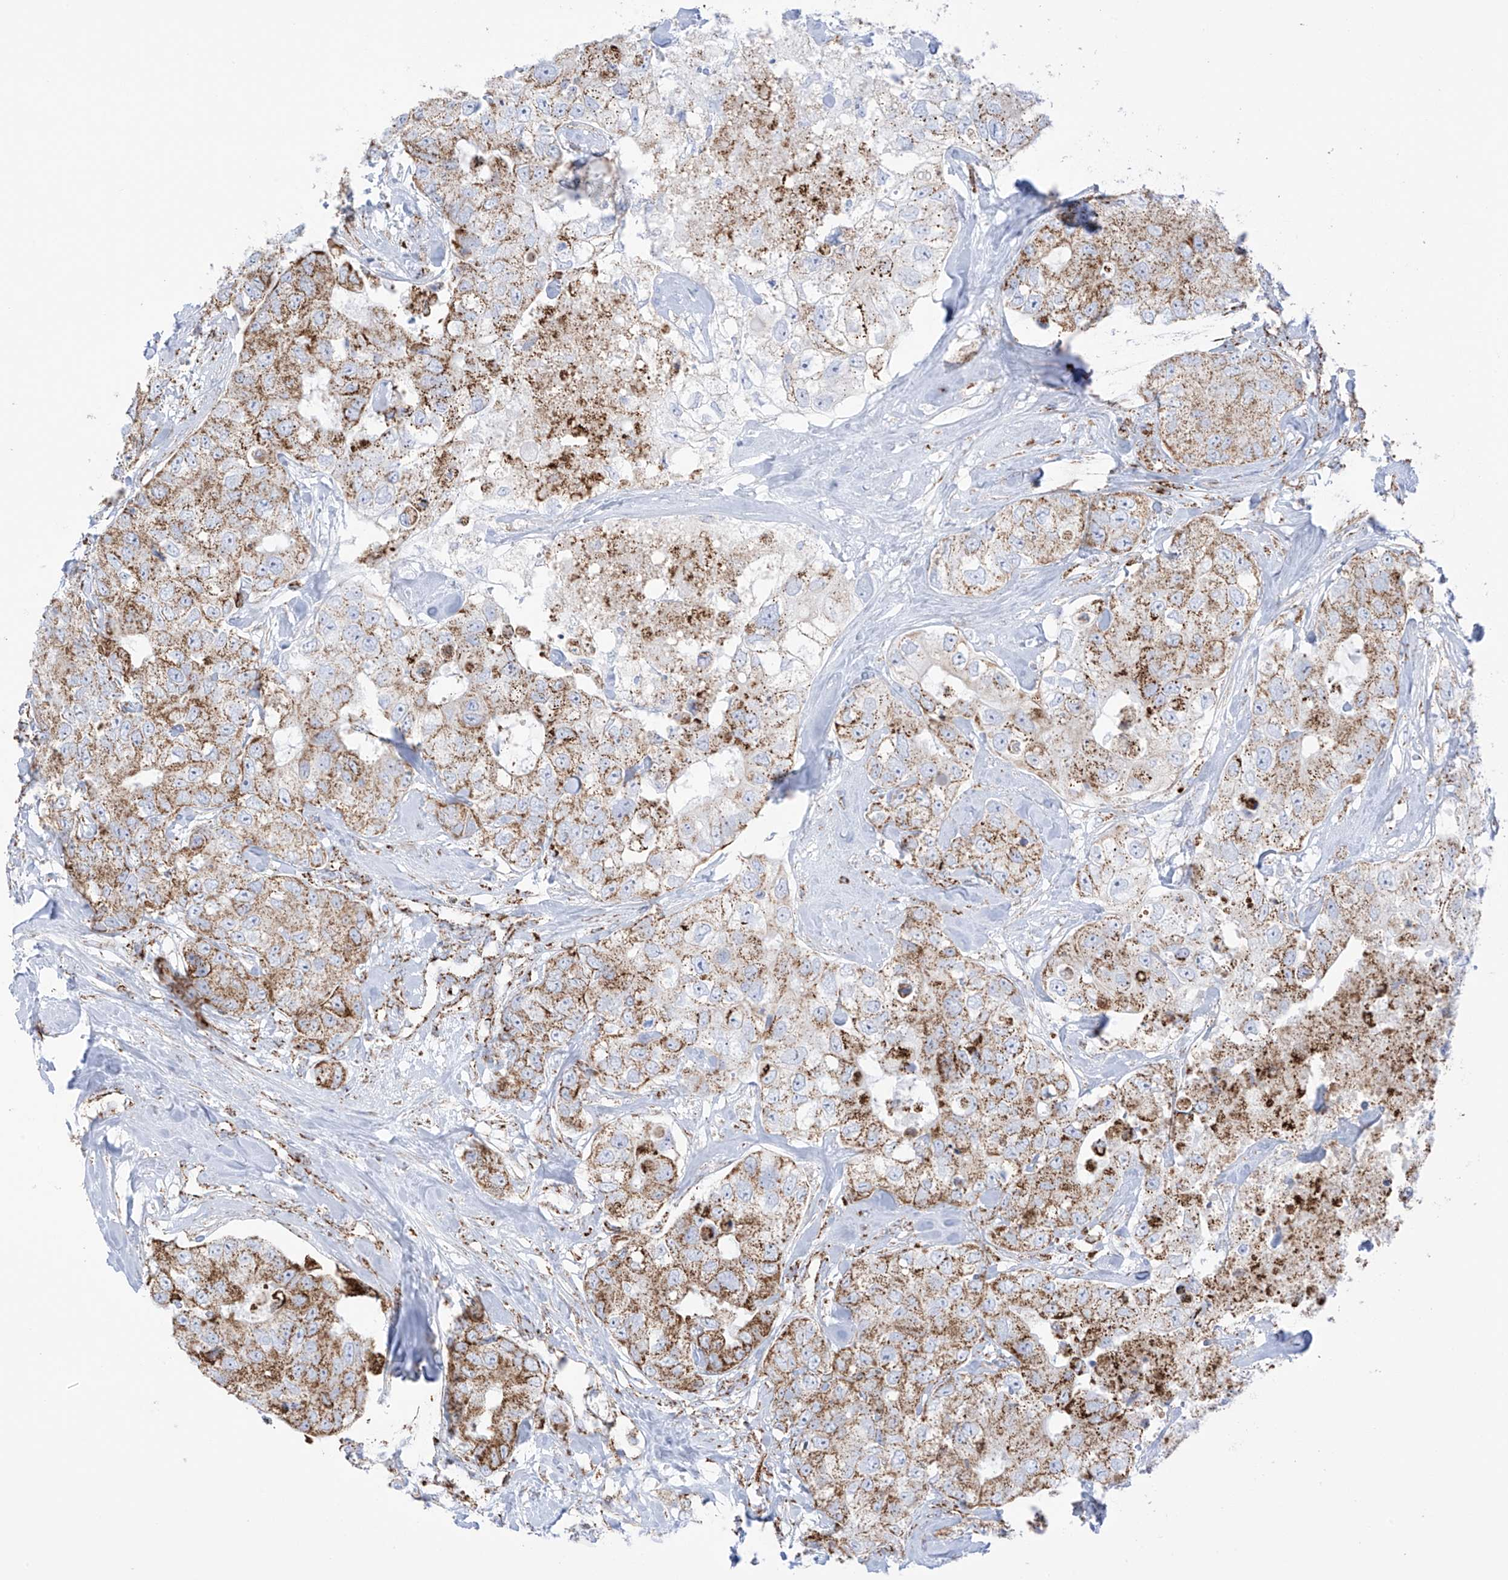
{"staining": {"intensity": "moderate", "quantity": ">75%", "location": "cytoplasmic/membranous"}, "tissue": "breast cancer", "cell_type": "Tumor cells", "image_type": "cancer", "snomed": [{"axis": "morphology", "description": "Duct carcinoma"}, {"axis": "topography", "description": "Breast"}], "caption": "DAB (3,3'-diaminobenzidine) immunohistochemical staining of human breast invasive ductal carcinoma exhibits moderate cytoplasmic/membranous protein positivity in approximately >75% of tumor cells.", "gene": "XKR3", "patient": {"sex": "female", "age": 62}}